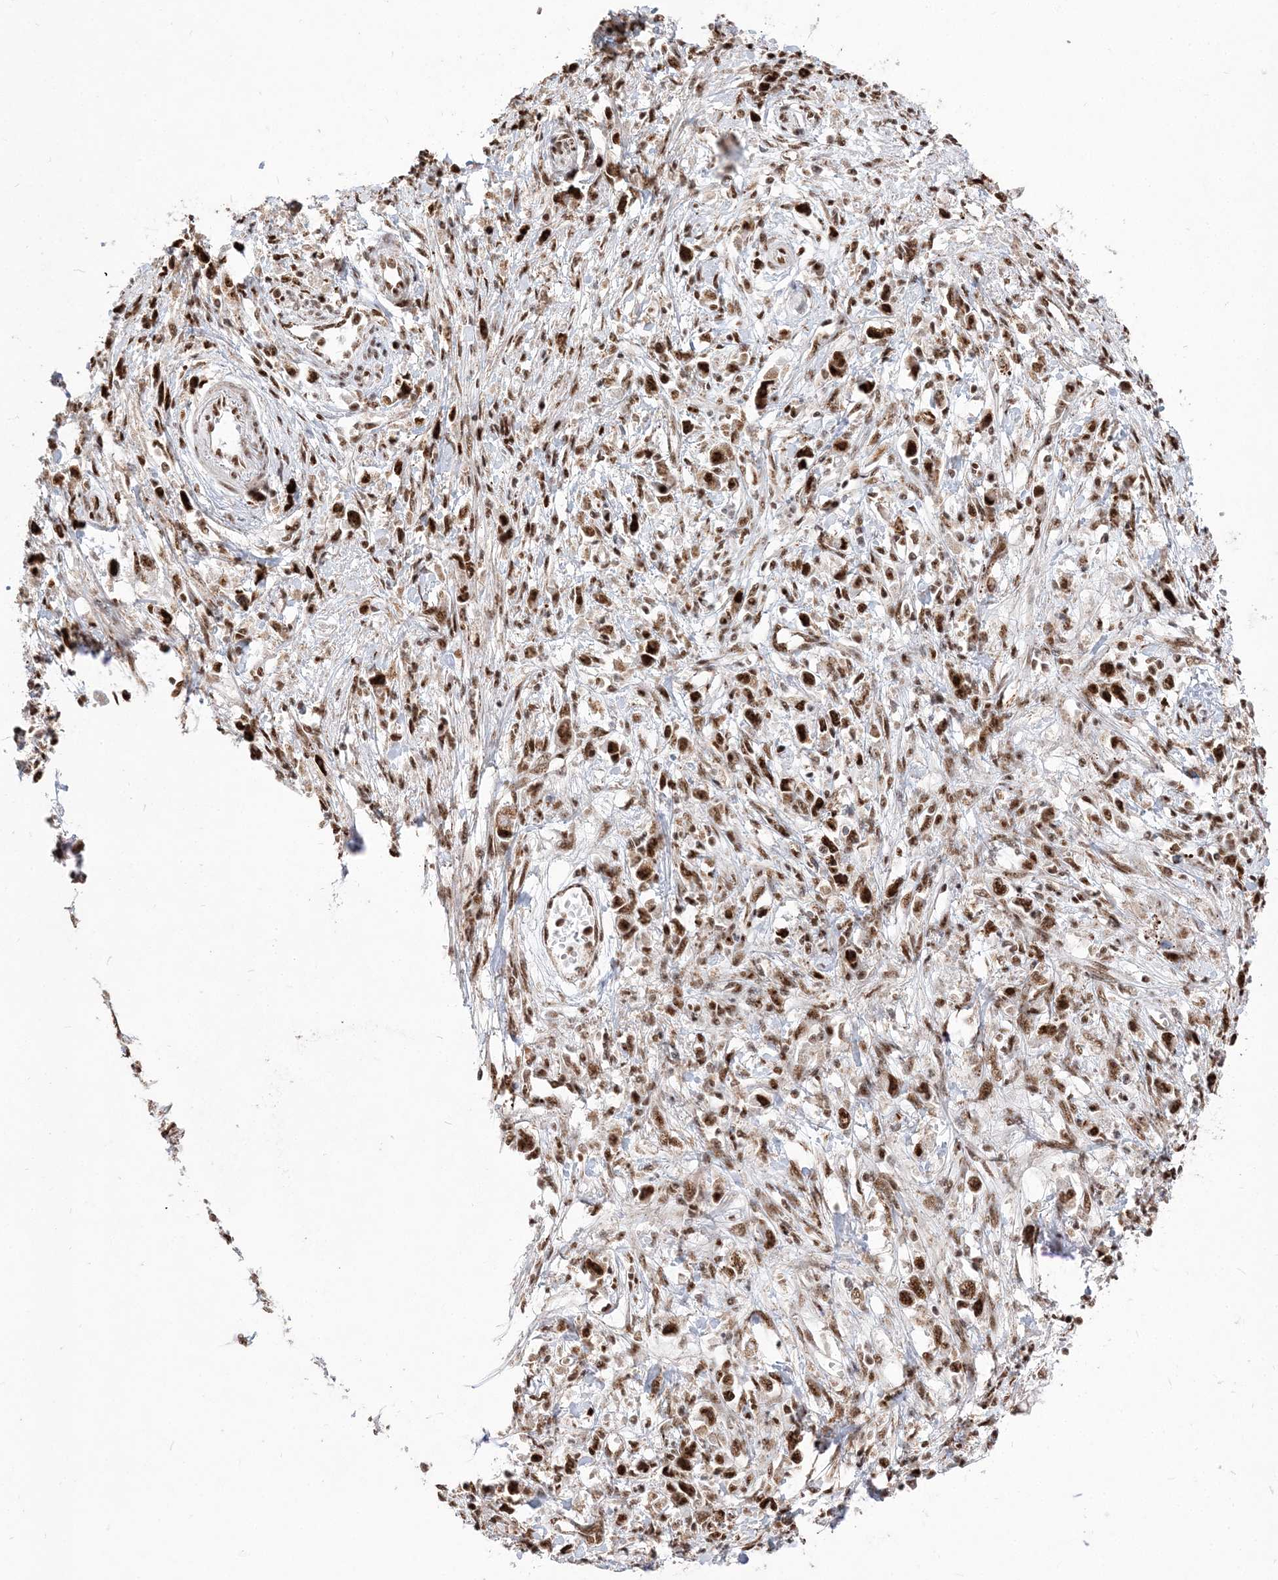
{"staining": {"intensity": "strong", "quantity": ">75%", "location": "nuclear"}, "tissue": "stomach cancer", "cell_type": "Tumor cells", "image_type": "cancer", "snomed": [{"axis": "morphology", "description": "Adenocarcinoma, NOS"}, {"axis": "topography", "description": "Stomach"}], "caption": "Immunohistochemistry photomicrograph of stomach adenocarcinoma stained for a protein (brown), which shows high levels of strong nuclear staining in about >75% of tumor cells.", "gene": "RBM17", "patient": {"sex": "female", "age": 59}}